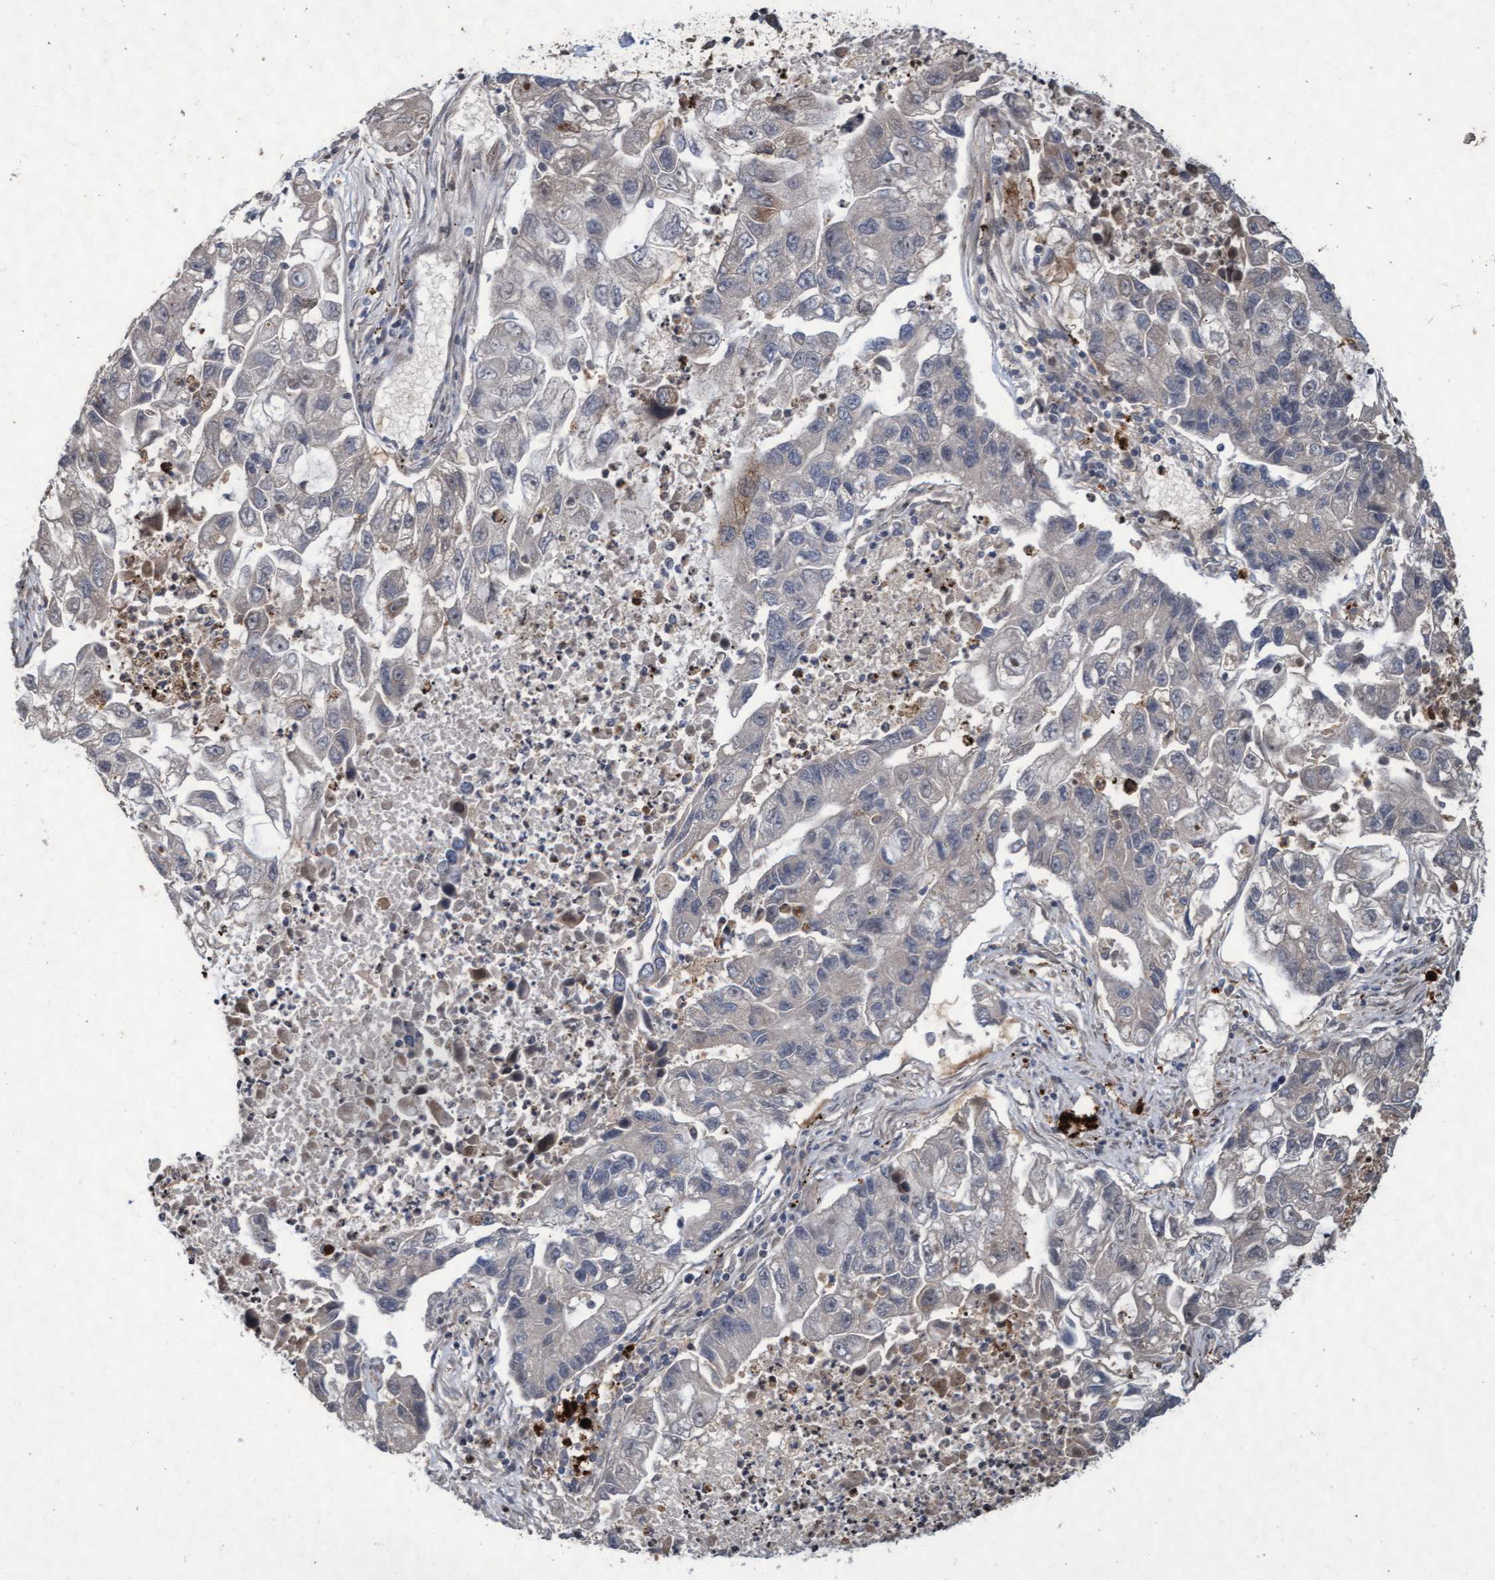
{"staining": {"intensity": "negative", "quantity": "none", "location": "none"}, "tissue": "lung cancer", "cell_type": "Tumor cells", "image_type": "cancer", "snomed": [{"axis": "morphology", "description": "Adenocarcinoma, NOS"}, {"axis": "topography", "description": "Lung"}], "caption": "An immunohistochemistry (IHC) image of lung cancer (adenocarcinoma) is shown. There is no staining in tumor cells of lung cancer (adenocarcinoma). (DAB immunohistochemistry, high magnification).", "gene": "KCNC2", "patient": {"sex": "female", "age": 51}}